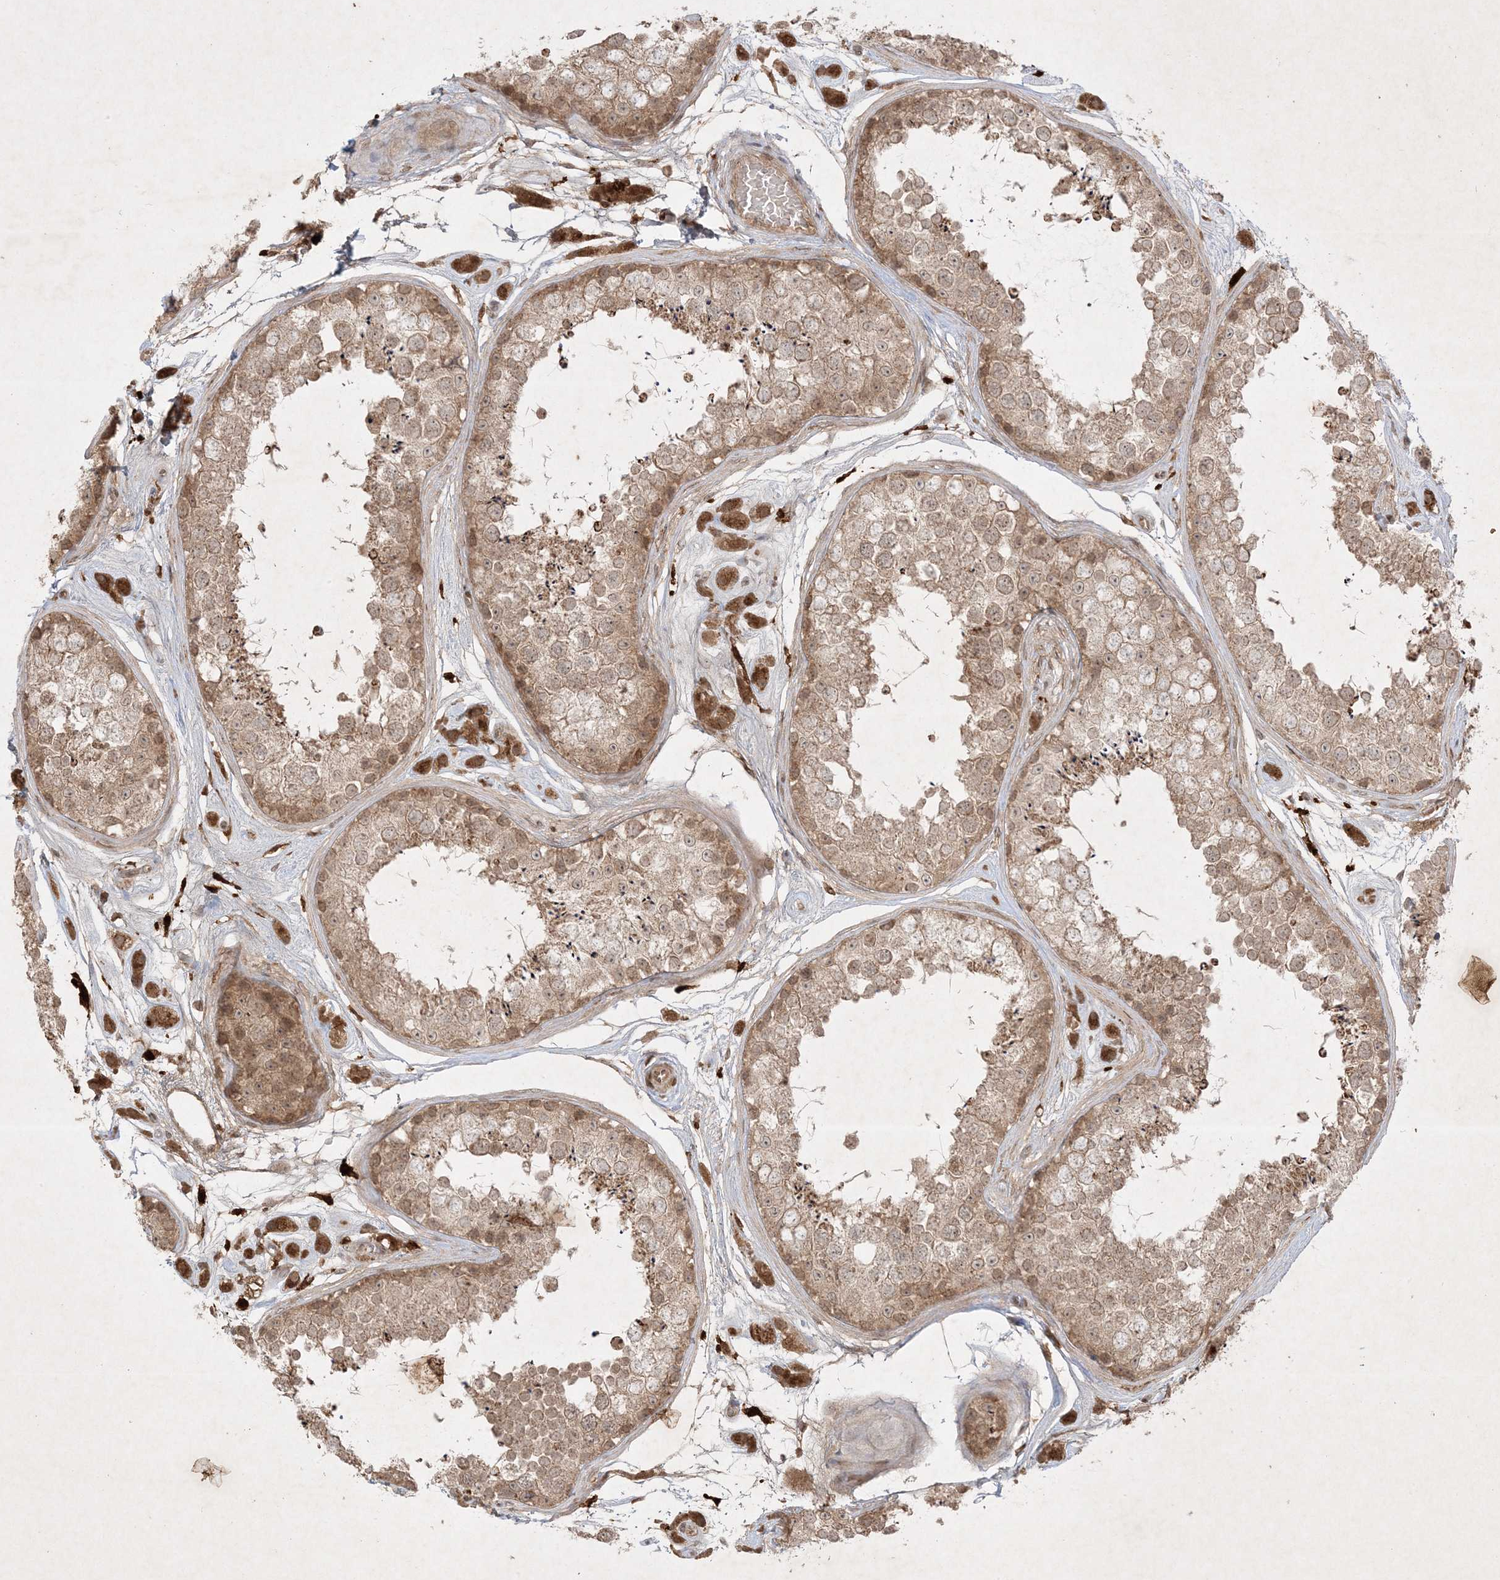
{"staining": {"intensity": "moderate", "quantity": ">75%", "location": "cytoplasmic/membranous"}, "tissue": "testis", "cell_type": "Cells in seminiferous ducts", "image_type": "normal", "snomed": [{"axis": "morphology", "description": "Normal tissue, NOS"}, {"axis": "topography", "description": "Testis"}], "caption": "DAB immunohistochemical staining of normal human testis shows moderate cytoplasmic/membranous protein expression in approximately >75% of cells in seminiferous ducts. Using DAB (brown) and hematoxylin (blue) stains, captured at high magnification using brightfield microscopy.", "gene": "PTK6", "patient": {"sex": "male", "age": 25}}